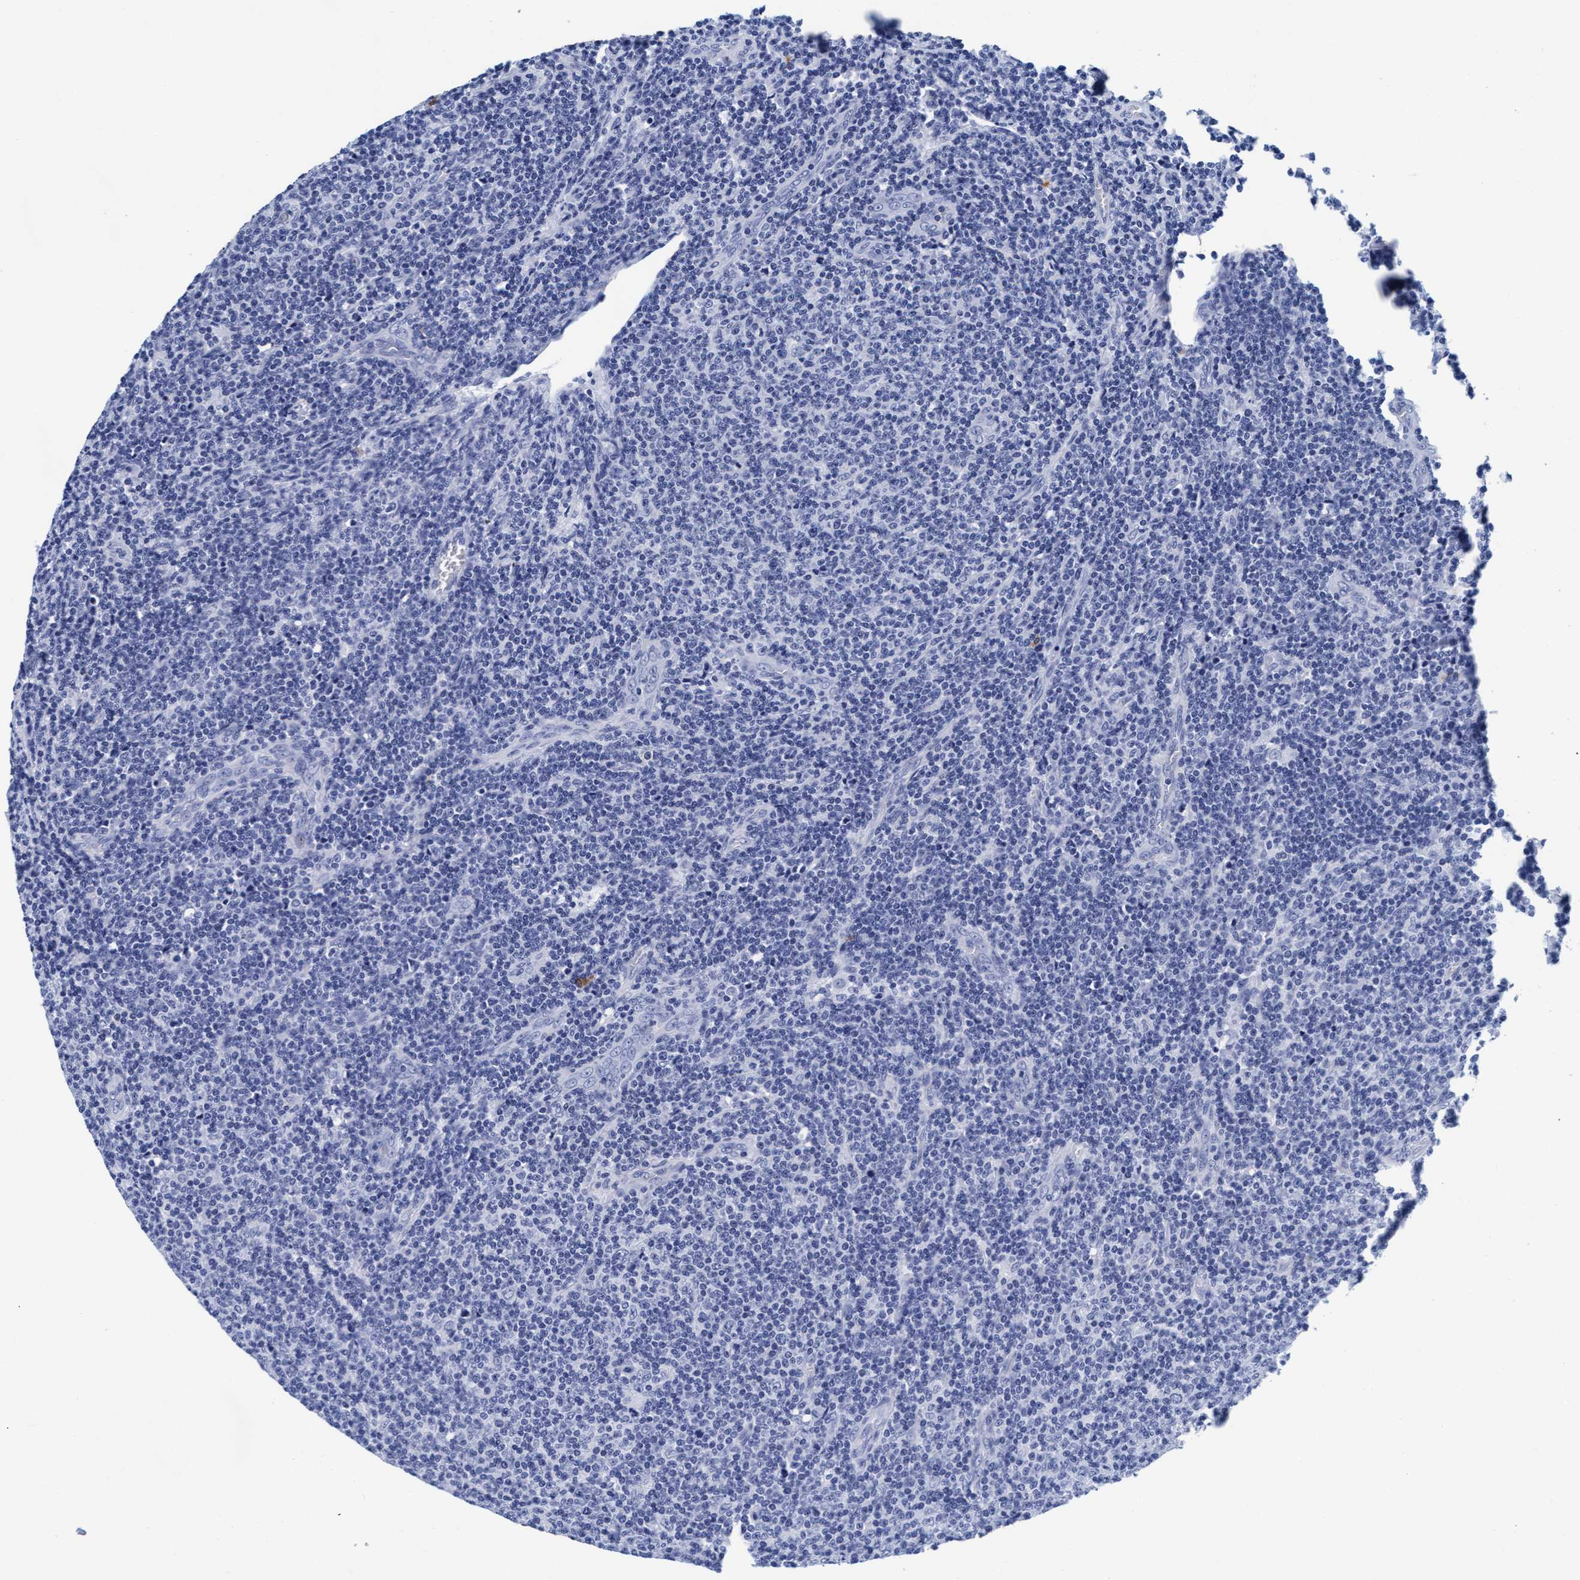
{"staining": {"intensity": "negative", "quantity": "none", "location": "none"}, "tissue": "lymphoma", "cell_type": "Tumor cells", "image_type": "cancer", "snomed": [{"axis": "morphology", "description": "Malignant lymphoma, non-Hodgkin's type, Low grade"}, {"axis": "topography", "description": "Lymph node"}], "caption": "There is no significant staining in tumor cells of malignant lymphoma, non-Hodgkin's type (low-grade).", "gene": "ARSG", "patient": {"sex": "male", "age": 66}}